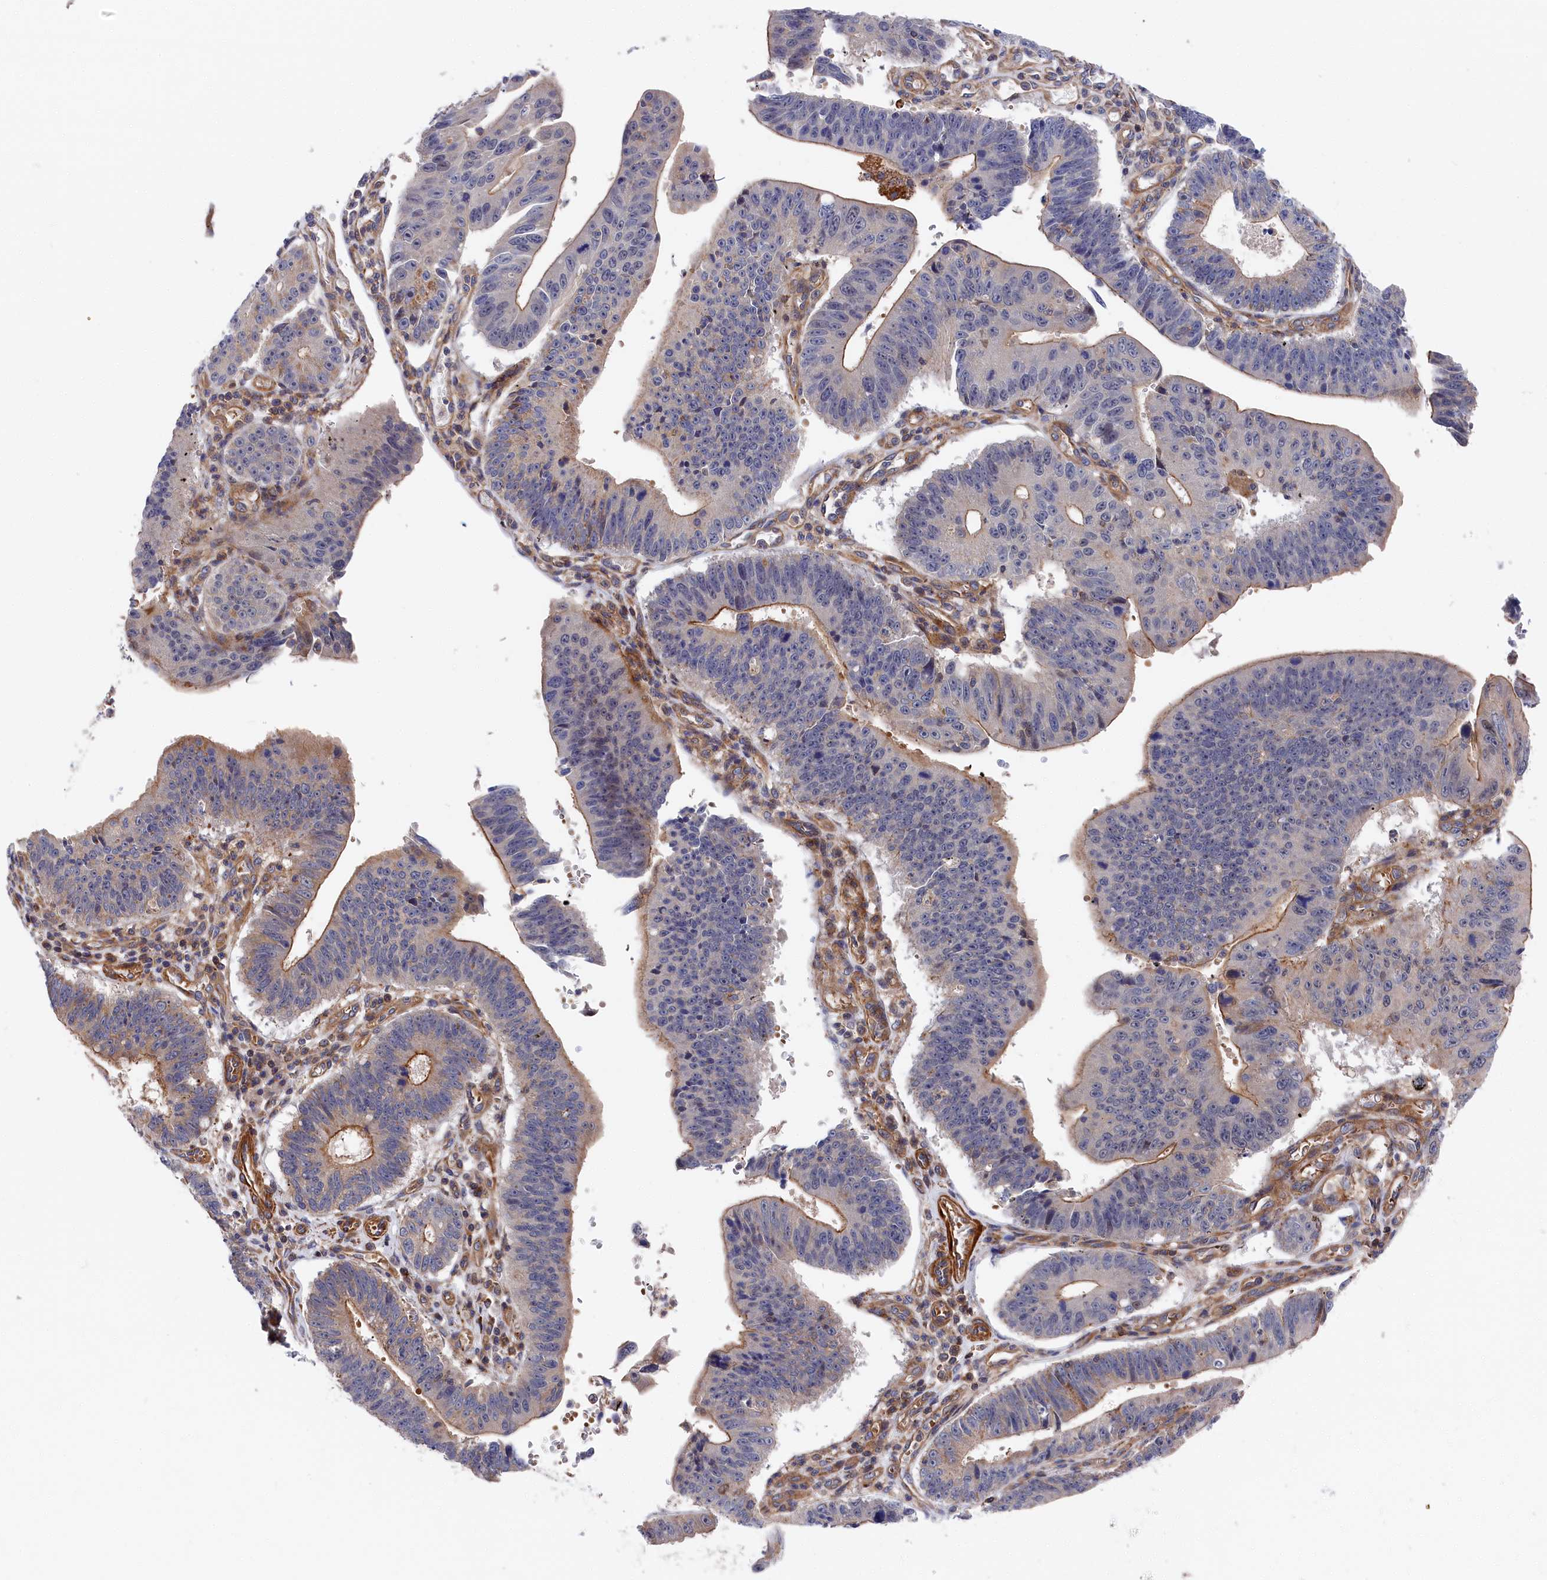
{"staining": {"intensity": "moderate", "quantity": "<25%", "location": "cytoplasmic/membranous"}, "tissue": "stomach cancer", "cell_type": "Tumor cells", "image_type": "cancer", "snomed": [{"axis": "morphology", "description": "Adenocarcinoma, NOS"}, {"axis": "topography", "description": "Stomach"}], "caption": "Stomach cancer (adenocarcinoma) tissue shows moderate cytoplasmic/membranous positivity in about <25% of tumor cells, visualized by immunohistochemistry.", "gene": "LDHD", "patient": {"sex": "male", "age": 59}}